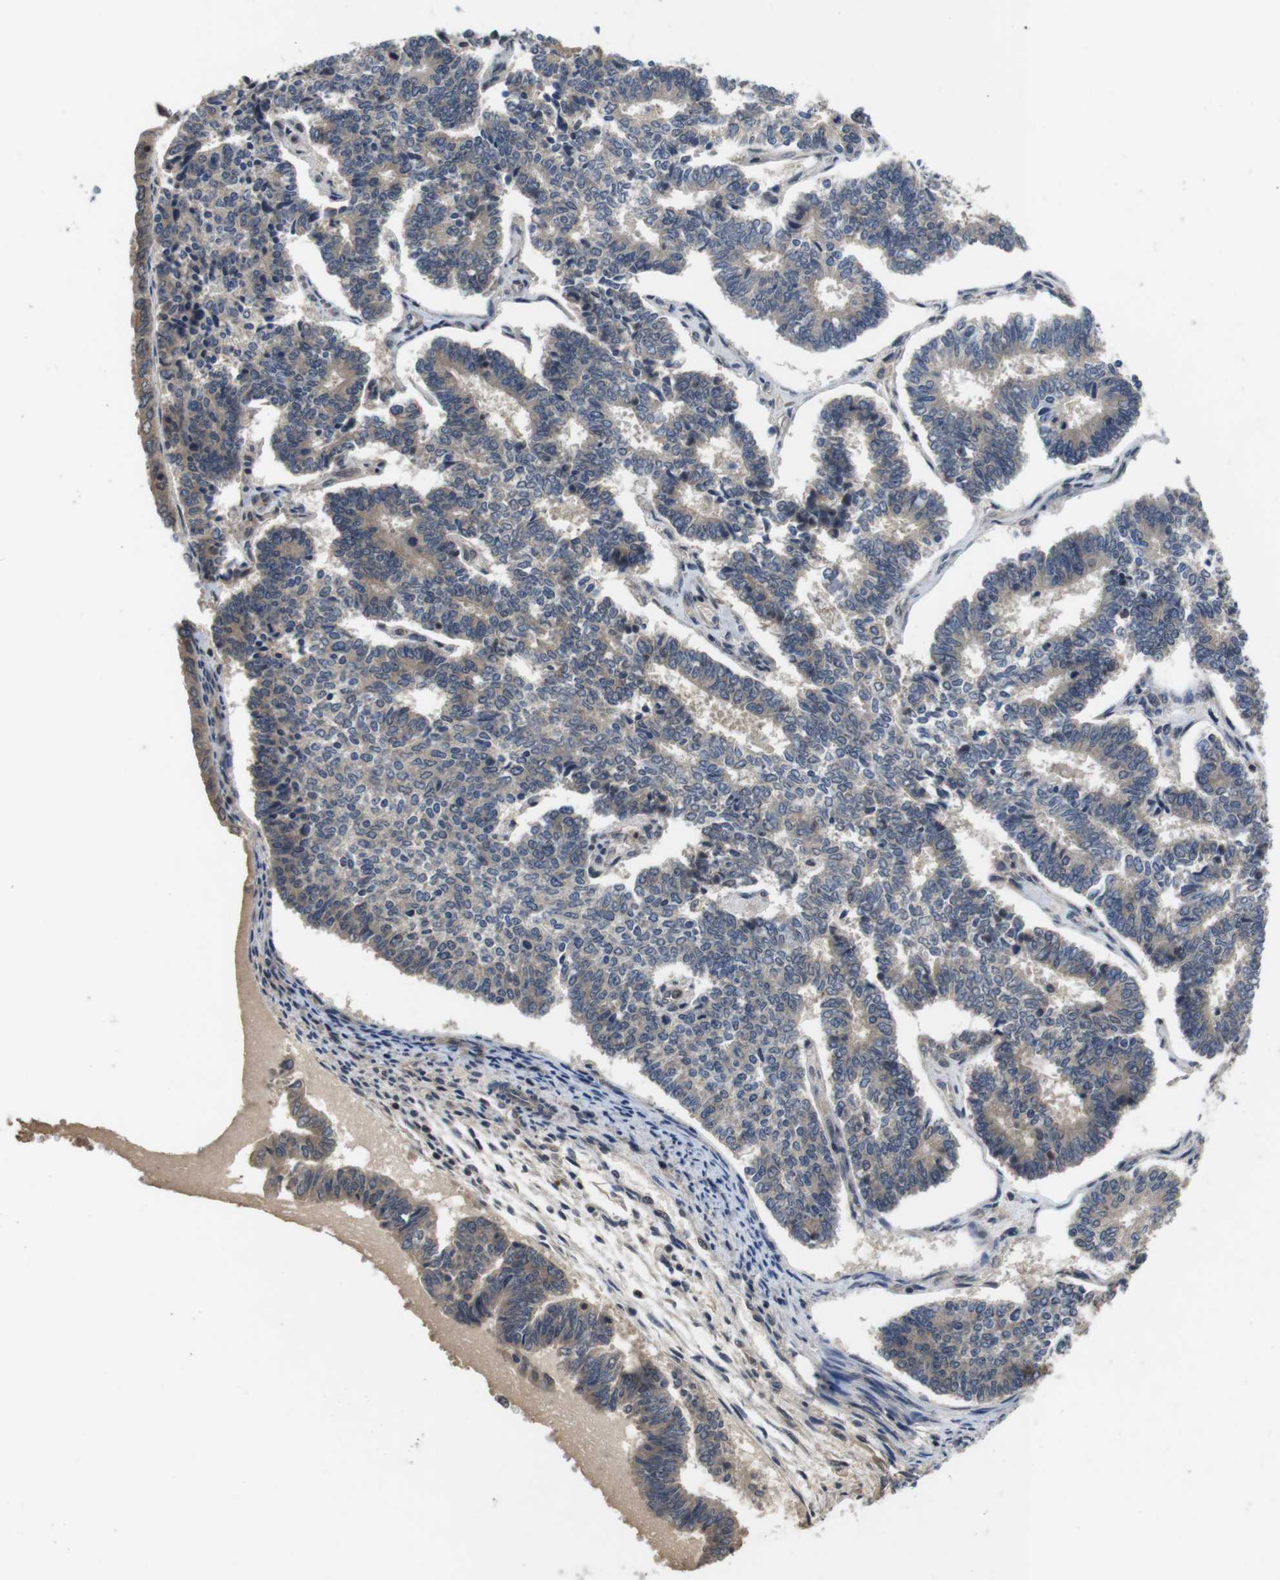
{"staining": {"intensity": "weak", "quantity": ">75%", "location": "cytoplasmic/membranous"}, "tissue": "endometrial cancer", "cell_type": "Tumor cells", "image_type": "cancer", "snomed": [{"axis": "morphology", "description": "Adenocarcinoma, NOS"}, {"axis": "topography", "description": "Endometrium"}], "caption": "Human endometrial cancer (adenocarcinoma) stained with a brown dye shows weak cytoplasmic/membranous positive positivity in approximately >75% of tumor cells.", "gene": "FADD", "patient": {"sex": "female", "age": 70}}